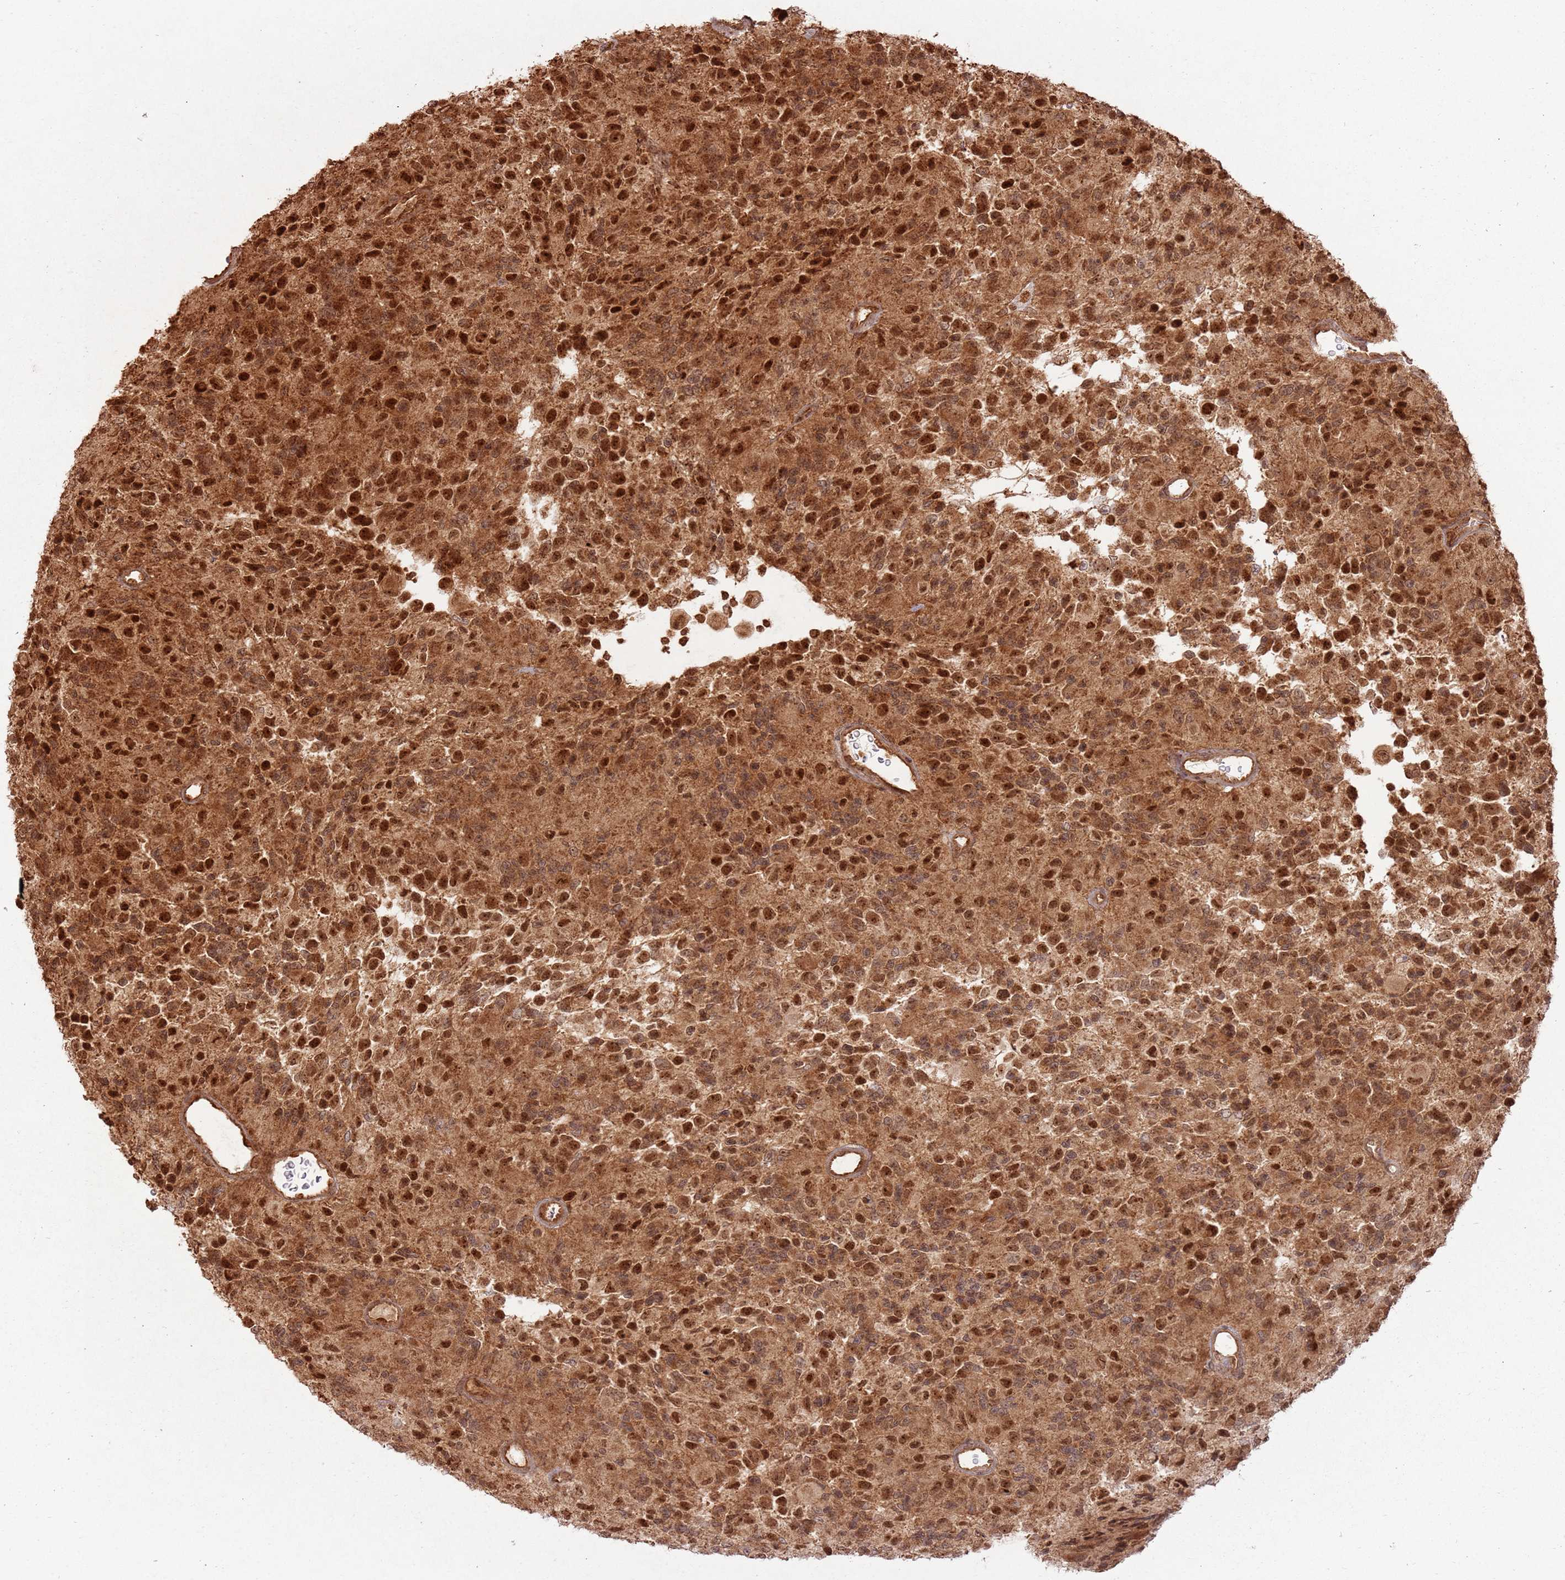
{"staining": {"intensity": "strong", "quantity": ">75%", "location": "cytoplasmic/membranous,nuclear"}, "tissue": "glioma", "cell_type": "Tumor cells", "image_type": "cancer", "snomed": [{"axis": "morphology", "description": "Glioma, malignant, High grade"}, {"axis": "topography", "description": "Brain"}], "caption": "Immunohistochemistry staining of glioma, which reveals high levels of strong cytoplasmic/membranous and nuclear expression in approximately >75% of tumor cells indicating strong cytoplasmic/membranous and nuclear protein staining. The staining was performed using DAB (brown) for protein detection and nuclei were counterstained in hematoxylin (blue).", "gene": "TBC1D13", "patient": {"sex": "male", "age": 77}}